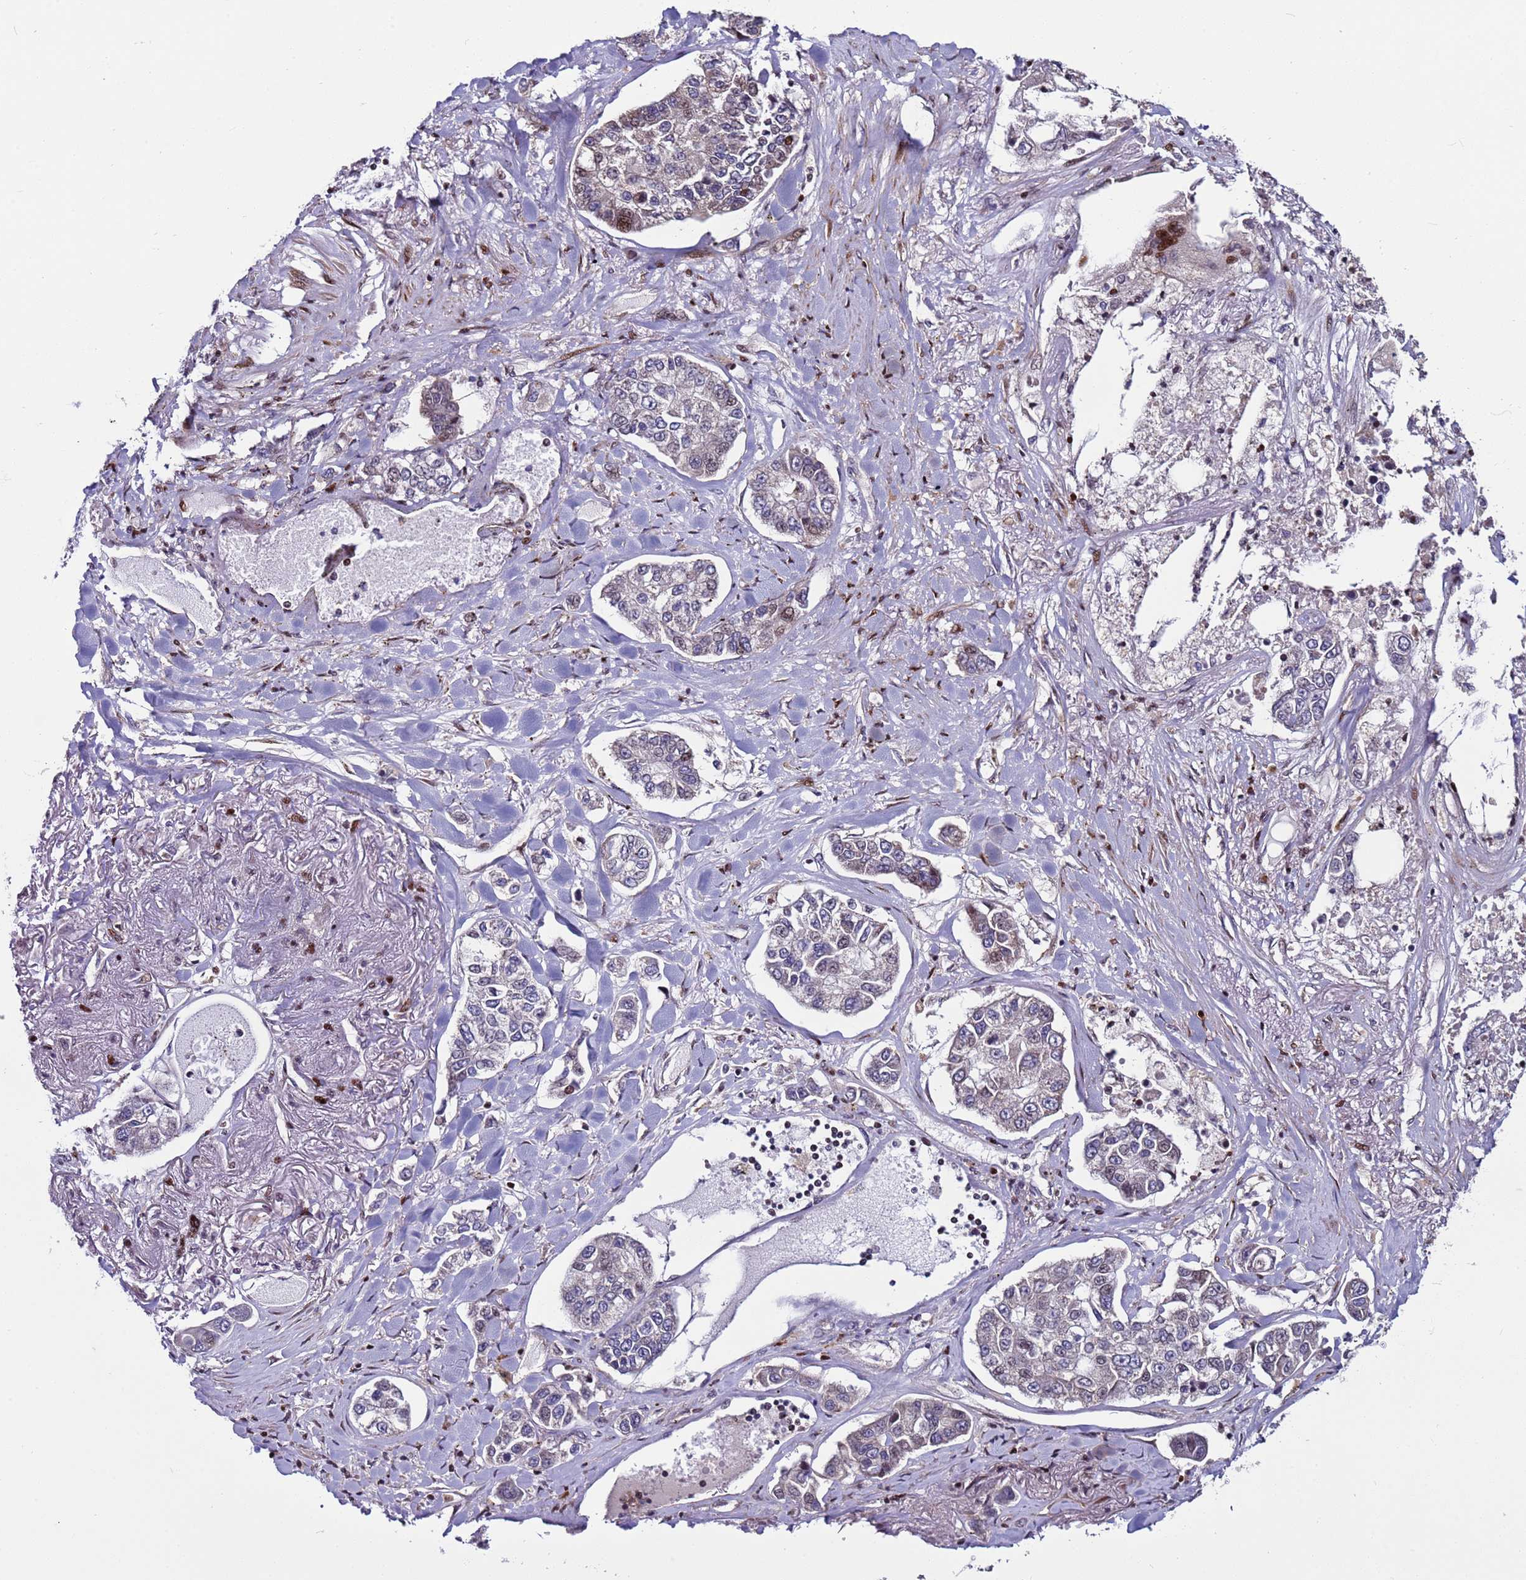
{"staining": {"intensity": "moderate", "quantity": "<25%", "location": "nuclear"}, "tissue": "lung cancer", "cell_type": "Tumor cells", "image_type": "cancer", "snomed": [{"axis": "morphology", "description": "Adenocarcinoma, NOS"}, {"axis": "topography", "description": "Lung"}], "caption": "Protein staining of adenocarcinoma (lung) tissue displays moderate nuclear positivity in approximately <25% of tumor cells.", "gene": "WBP11", "patient": {"sex": "male", "age": 49}}